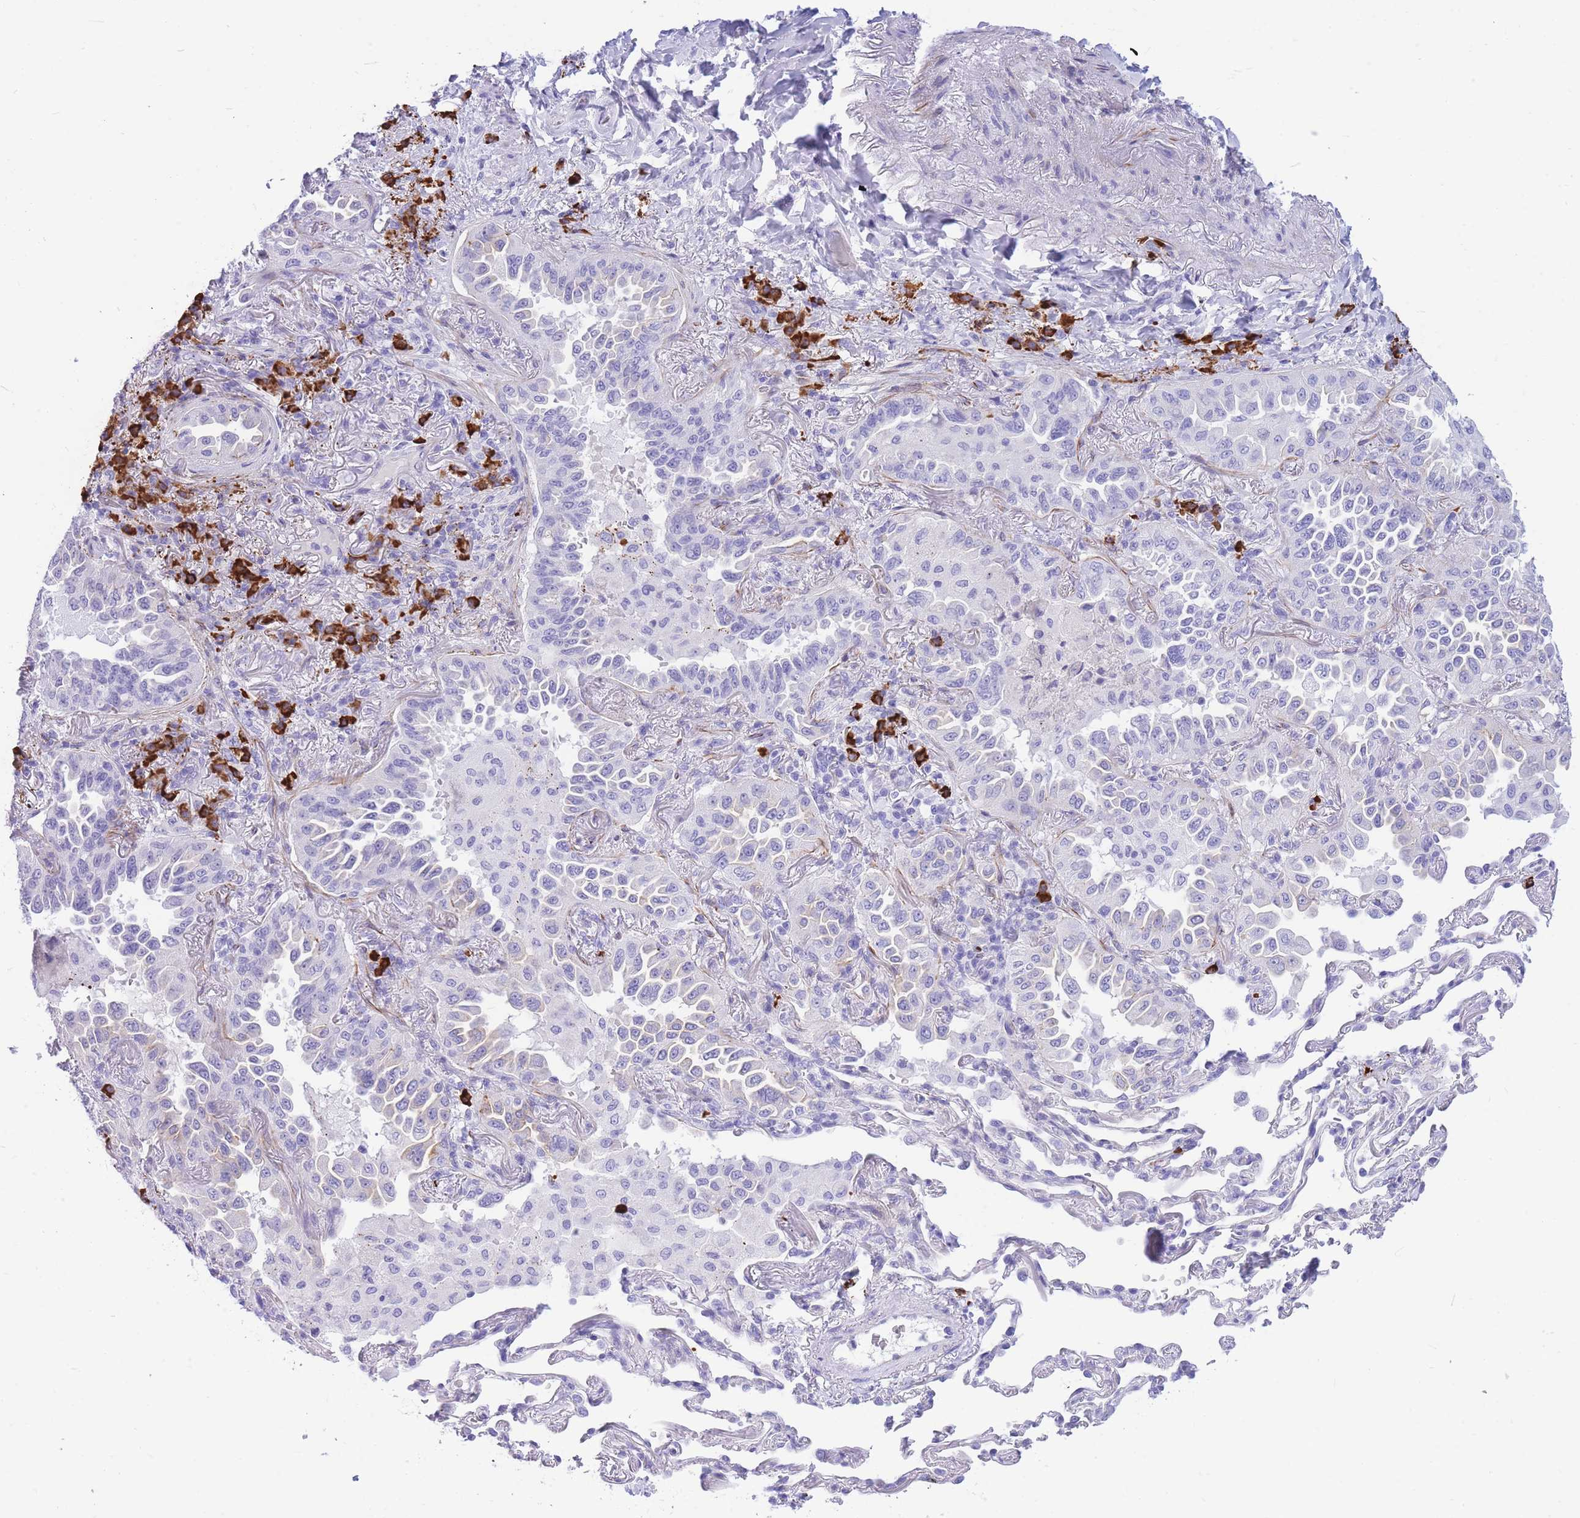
{"staining": {"intensity": "negative", "quantity": "none", "location": "none"}, "tissue": "lung cancer", "cell_type": "Tumor cells", "image_type": "cancer", "snomed": [{"axis": "morphology", "description": "Adenocarcinoma, NOS"}, {"axis": "topography", "description": "Lung"}], "caption": "Immunohistochemical staining of human lung adenocarcinoma shows no significant expression in tumor cells.", "gene": "ZFP62", "patient": {"sex": "female", "age": 69}}